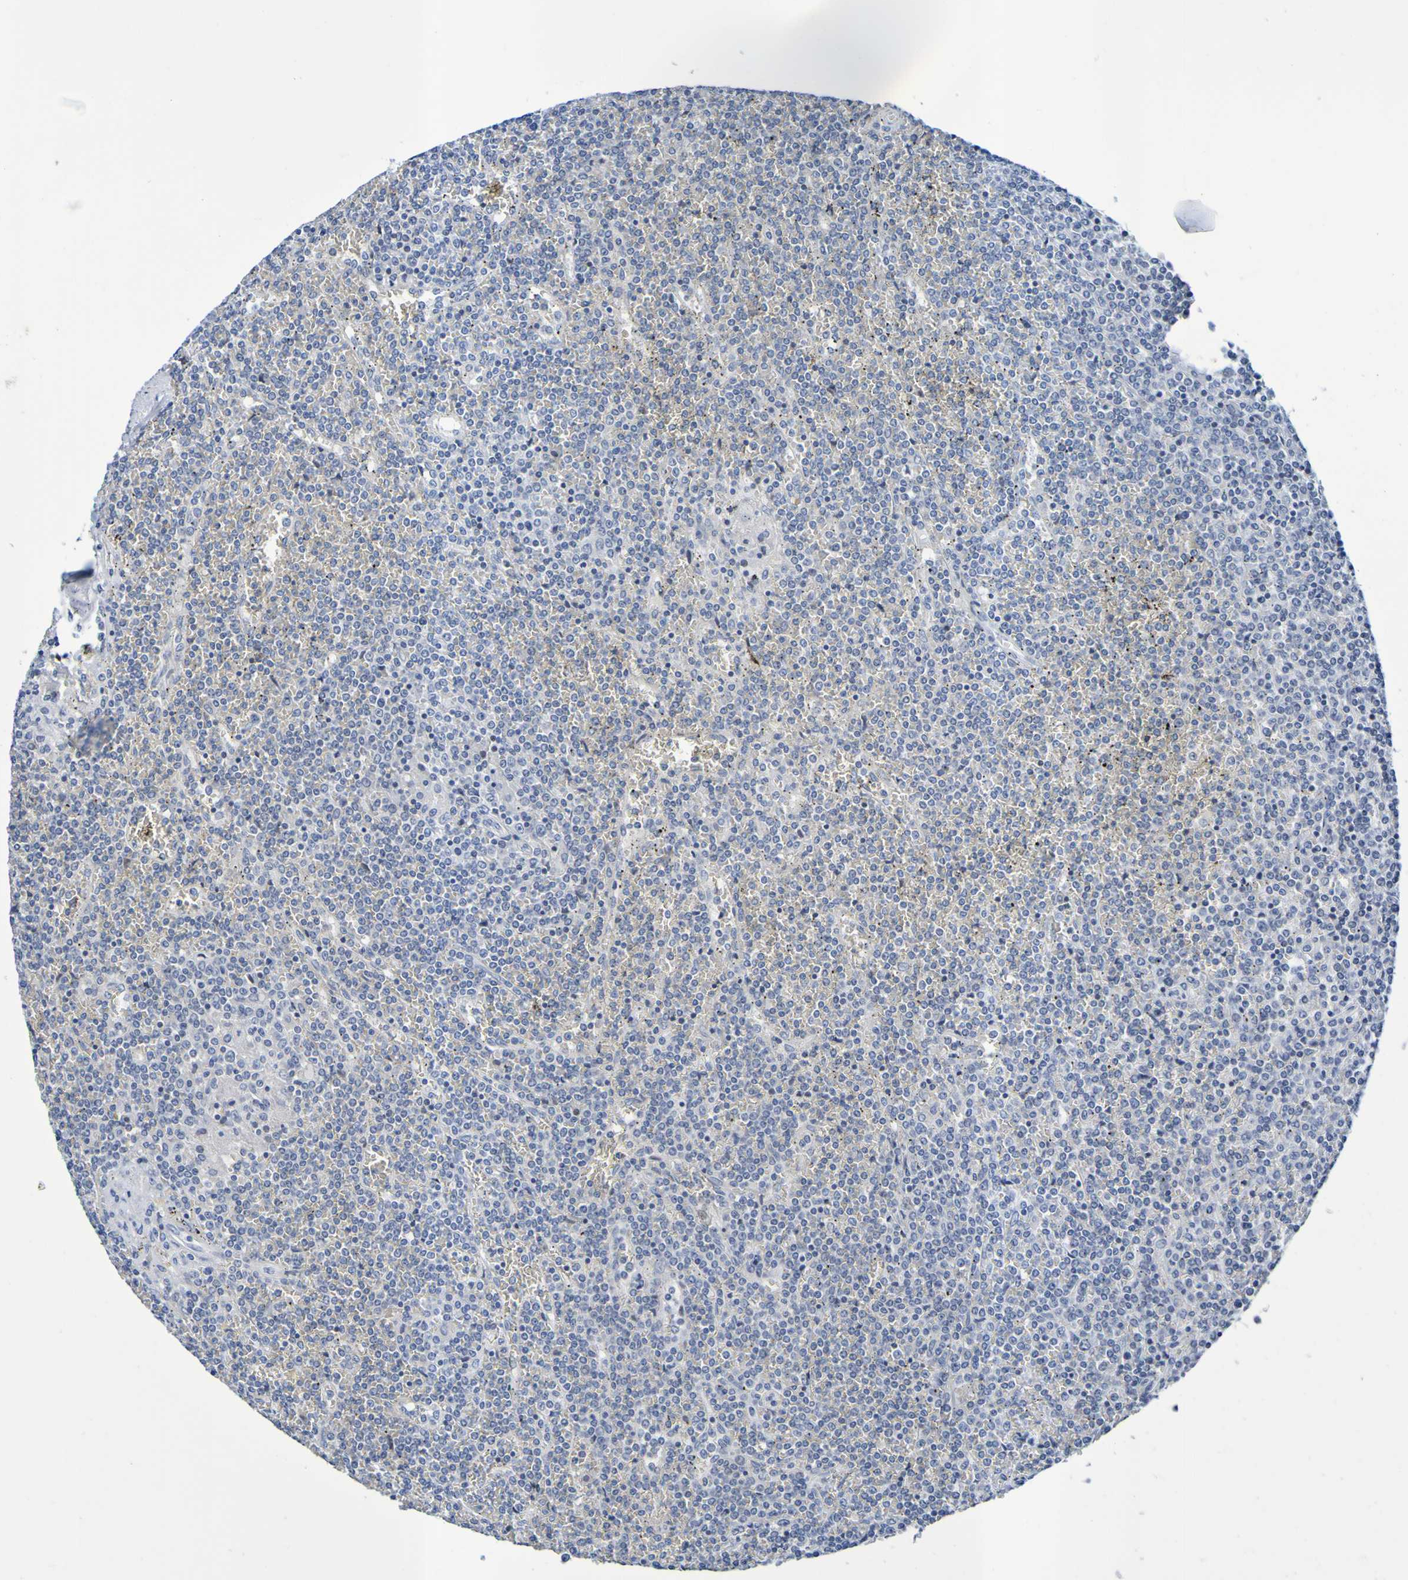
{"staining": {"intensity": "negative", "quantity": "none", "location": "none"}, "tissue": "lymphoma", "cell_type": "Tumor cells", "image_type": "cancer", "snomed": [{"axis": "morphology", "description": "Malignant lymphoma, non-Hodgkin's type, Low grade"}, {"axis": "topography", "description": "Spleen"}], "caption": "This is a histopathology image of immunohistochemistry staining of low-grade malignant lymphoma, non-Hodgkin's type, which shows no positivity in tumor cells.", "gene": "VMA21", "patient": {"sex": "female", "age": 19}}